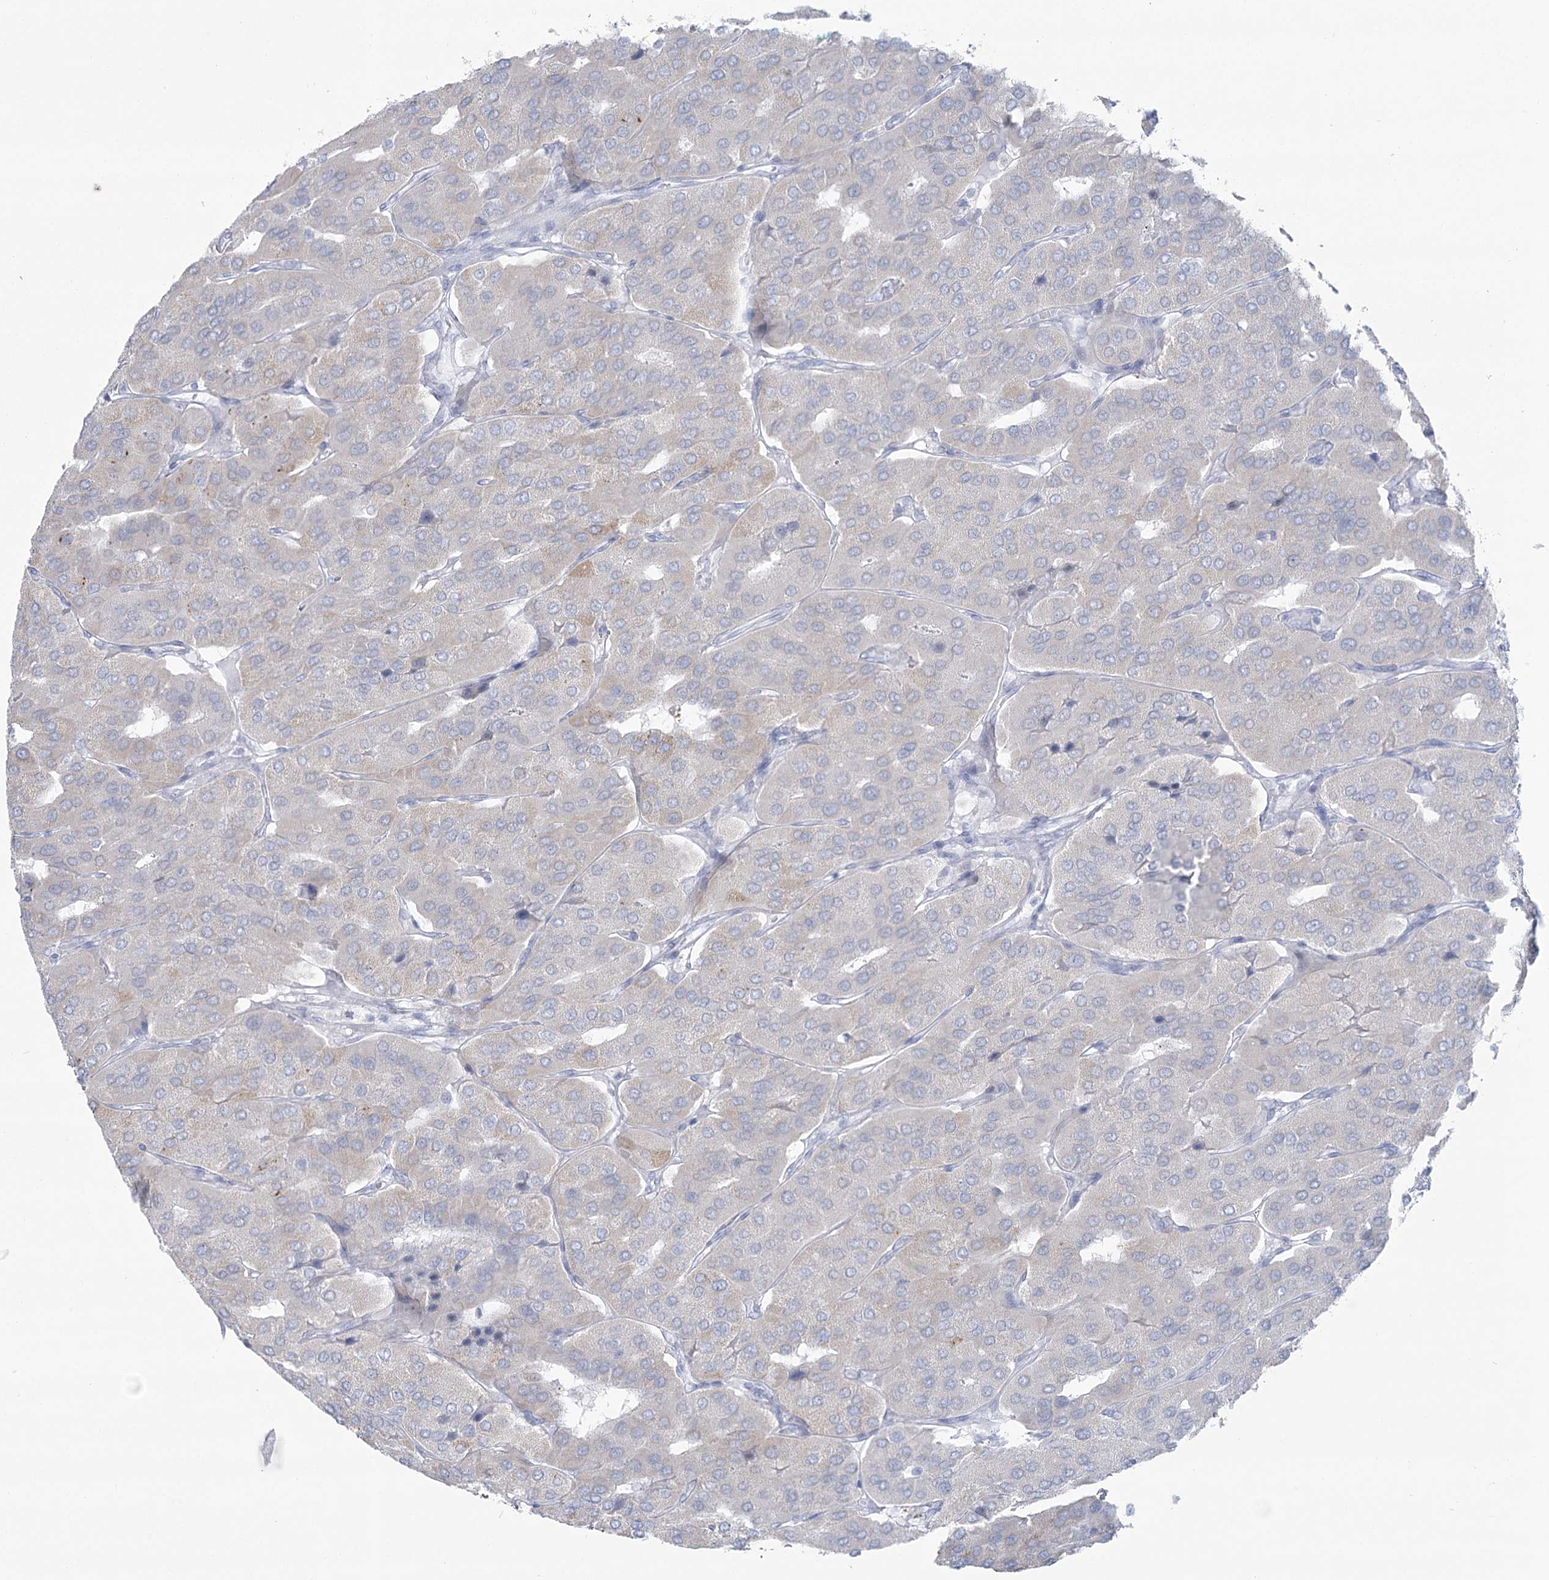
{"staining": {"intensity": "negative", "quantity": "none", "location": "none"}, "tissue": "parathyroid gland", "cell_type": "Glandular cells", "image_type": "normal", "snomed": [{"axis": "morphology", "description": "Normal tissue, NOS"}, {"axis": "morphology", "description": "Adenoma, NOS"}, {"axis": "topography", "description": "Parathyroid gland"}], "caption": "Parathyroid gland was stained to show a protein in brown. There is no significant expression in glandular cells. The staining is performed using DAB brown chromogen with nuclei counter-stained in using hematoxylin.", "gene": "ZNF843", "patient": {"sex": "female", "age": 86}}